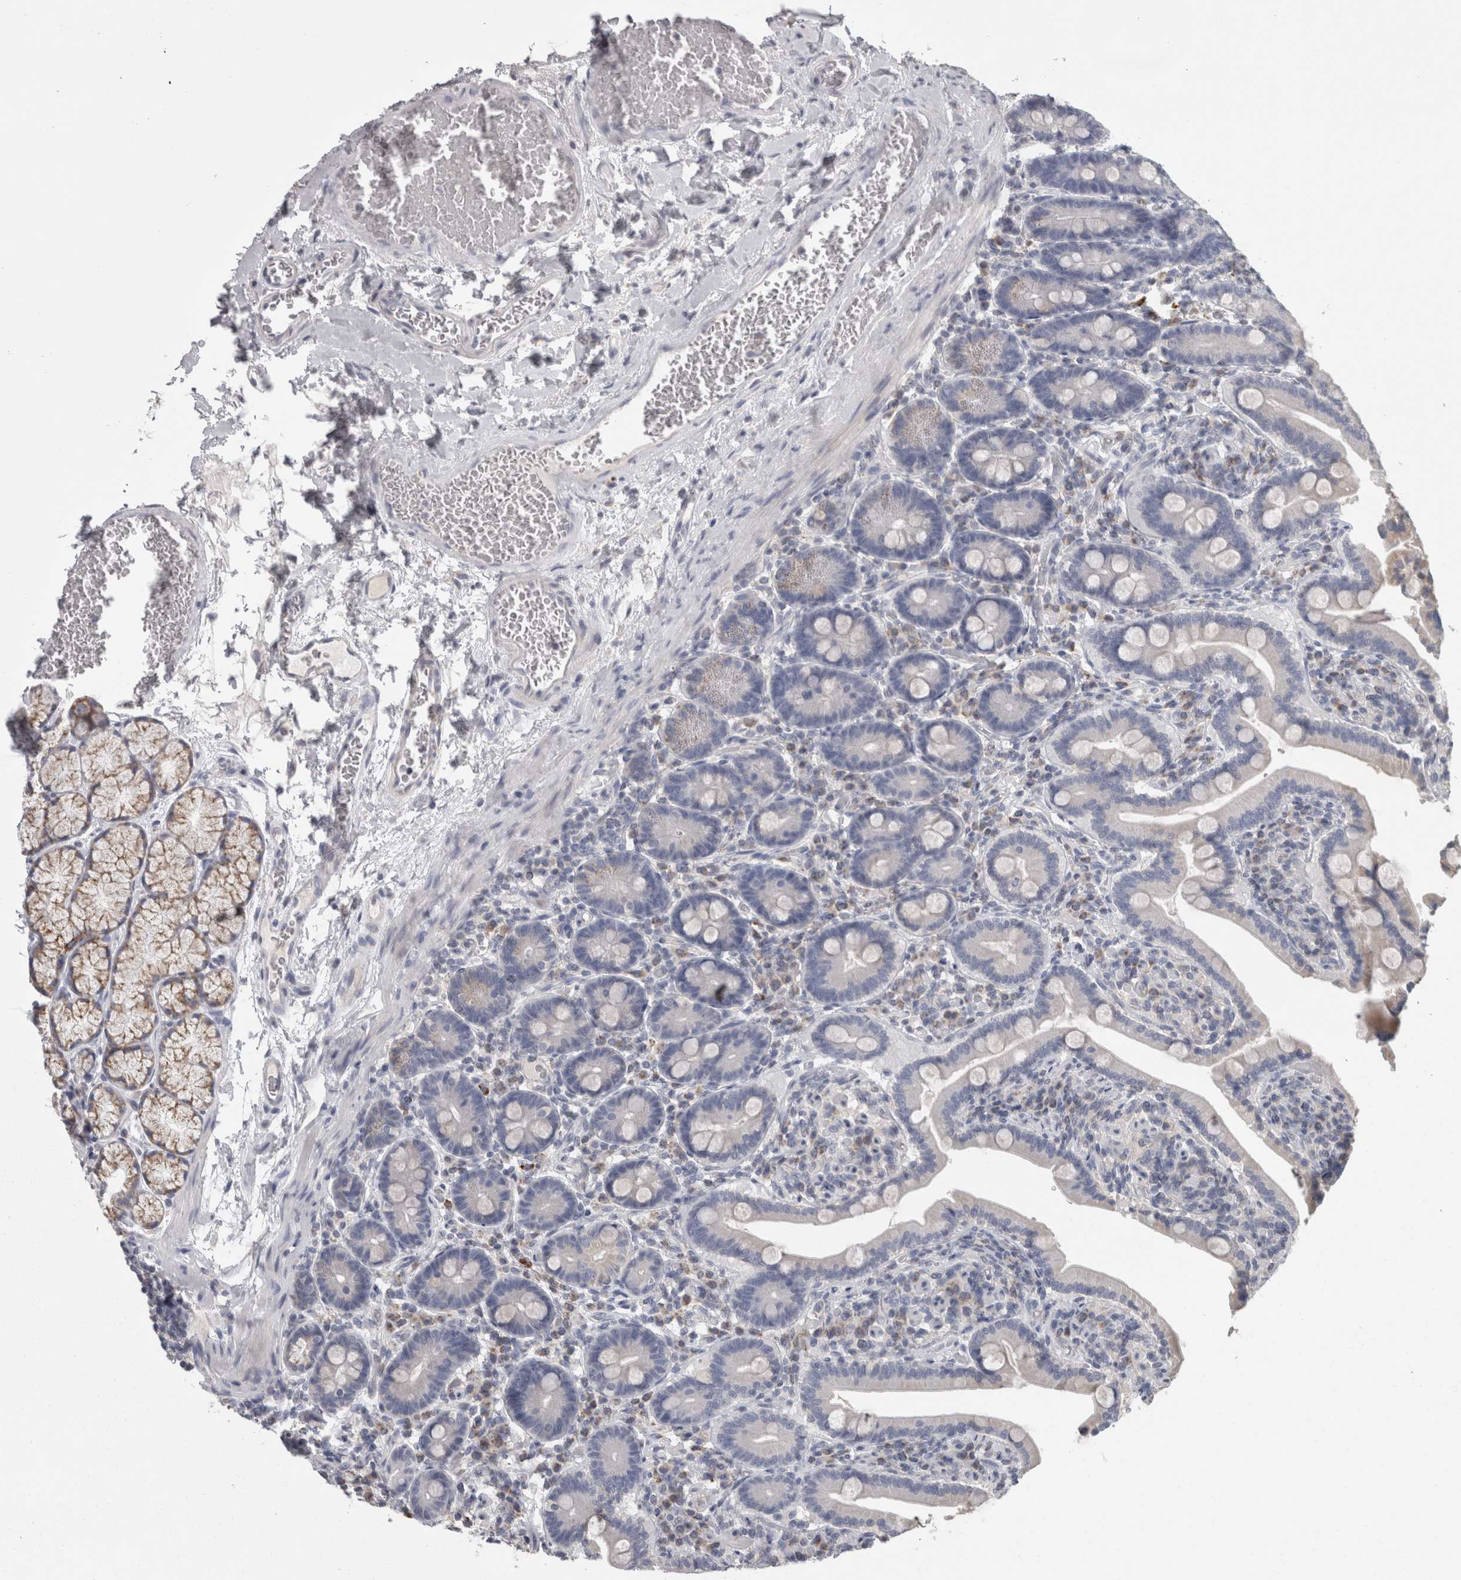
{"staining": {"intensity": "weak", "quantity": "<25%", "location": "cytoplasmic/membranous"}, "tissue": "duodenum", "cell_type": "Glandular cells", "image_type": "normal", "snomed": [{"axis": "morphology", "description": "Normal tissue, NOS"}, {"axis": "topography", "description": "Duodenum"}], "caption": "This photomicrograph is of benign duodenum stained with IHC to label a protein in brown with the nuclei are counter-stained blue. There is no staining in glandular cells. Brightfield microscopy of IHC stained with DAB (3,3'-diaminobenzidine) (brown) and hematoxylin (blue), captured at high magnification.", "gene": "TCAP", "patient": {"sex": "male", "age": 54}}